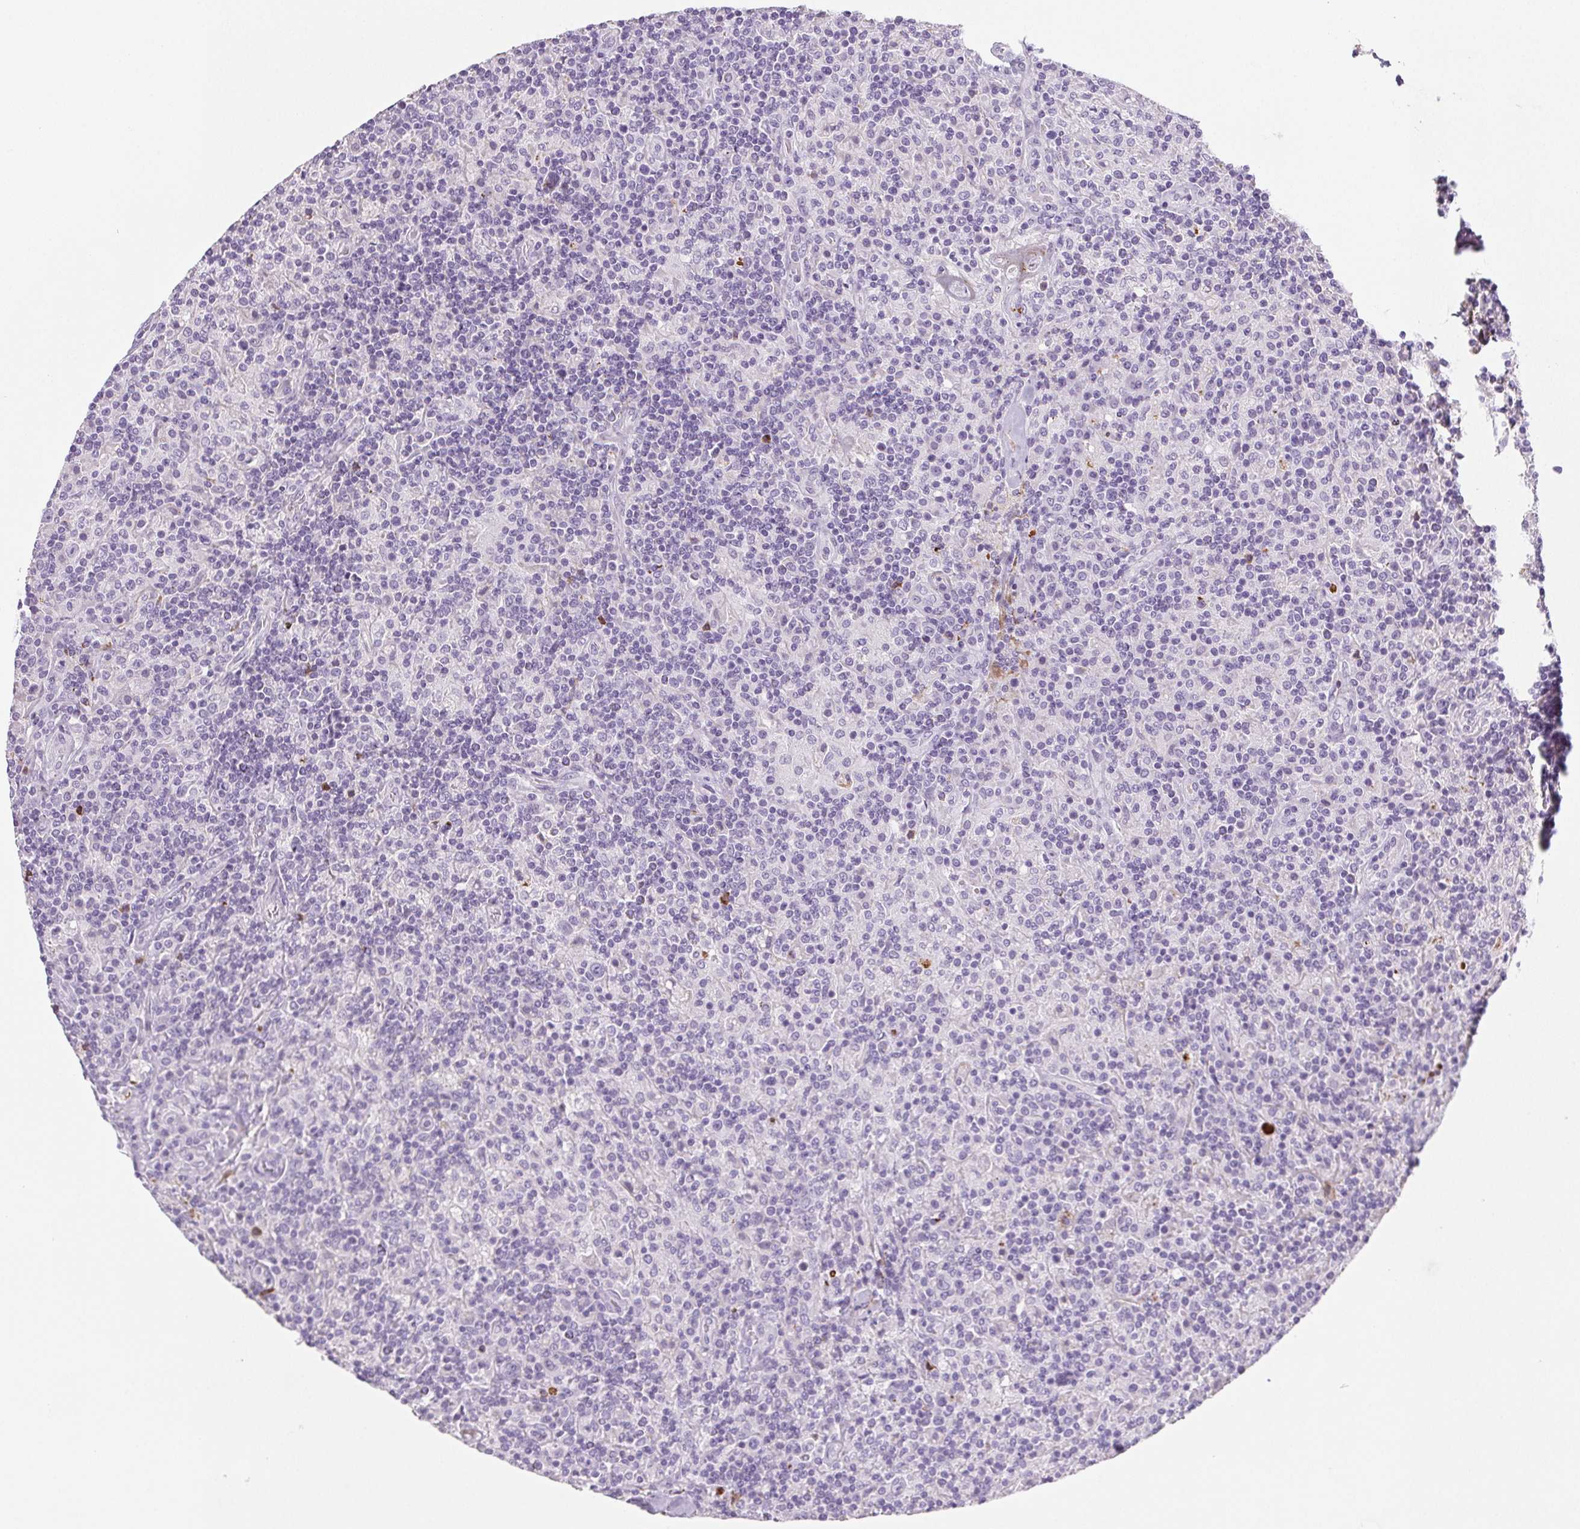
{"staining": {"intensity": "negative", "quantity": "none", "location": "none"}, "tissue": "lymphoma", "cell_type": "Tumor cells", "image_type": "cancer", "snomed": [{"axis": "morphology", "description": "Hodgkin's disease, NOS"}, {"axis": "topography", "description": "Lymph node"}], "caption": "Immunohistochemistry (IHC) of Hodgkin's disease demonstrates no expression in tumor cells.", "gene": "VTN", "patient": {"sex": "male", "age": 70}}